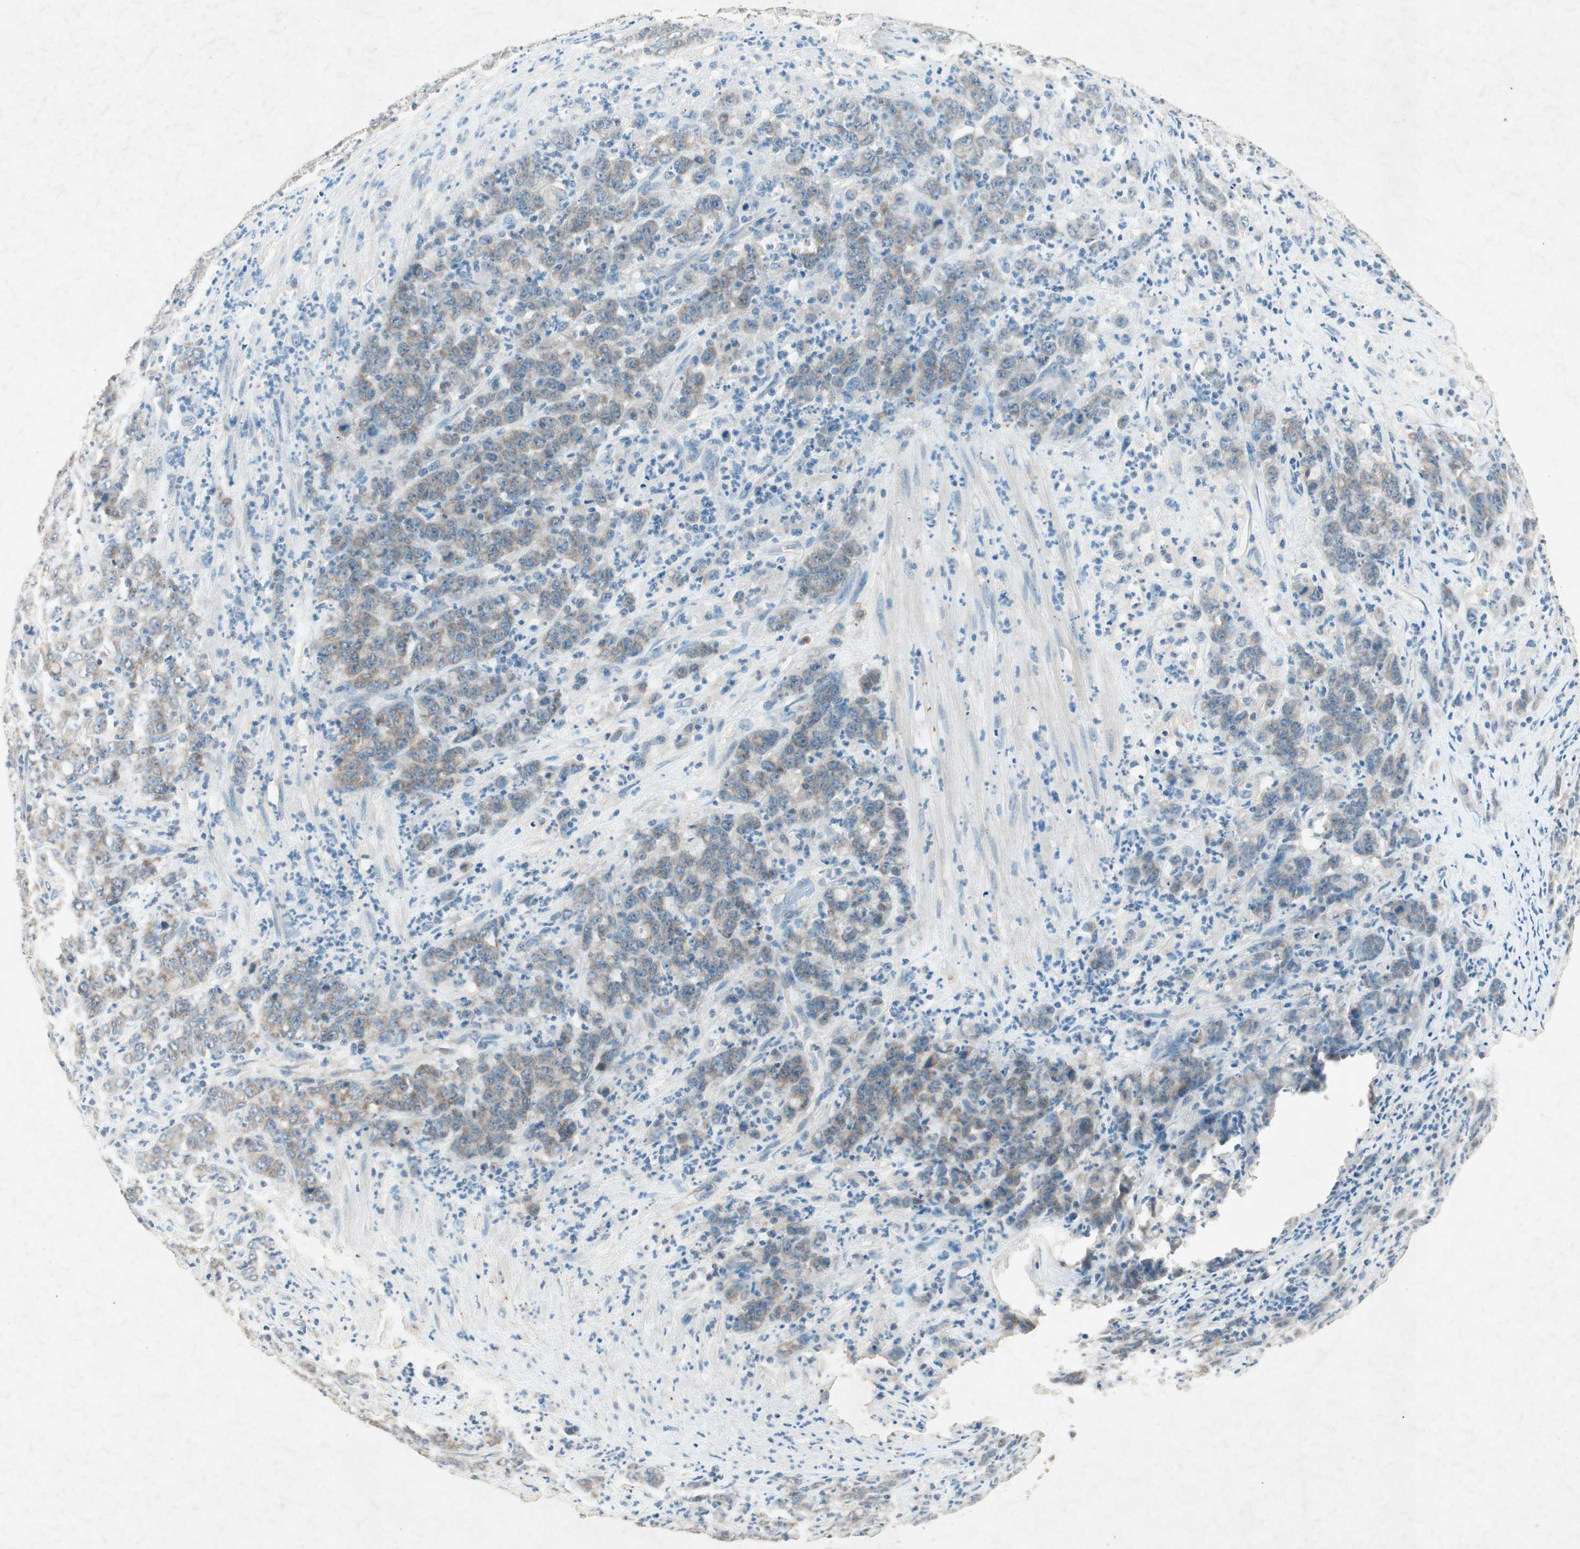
{"staining": {"intensity": "weak", "quantity": "25%-75%", "location": "cytoplasmic/membranous"}, "tissue": "stomach cancer", "cell_type": "Tumor cells", "image_type": "cancer", "snomed": [{"axis": "morphology", "description": "Adenocarcinoma, NOS"}, {"axis": "topography", "description": "Stomach, lower"}], "caption": "Immunohistochemical staining of stomach cancer exhibits weak cytoplasmic/membranous protein positivity in approximately 25%-75% of tumor cells.", "gene": "NKAIN1", "patient": {"sex": "female", "age": 71}}